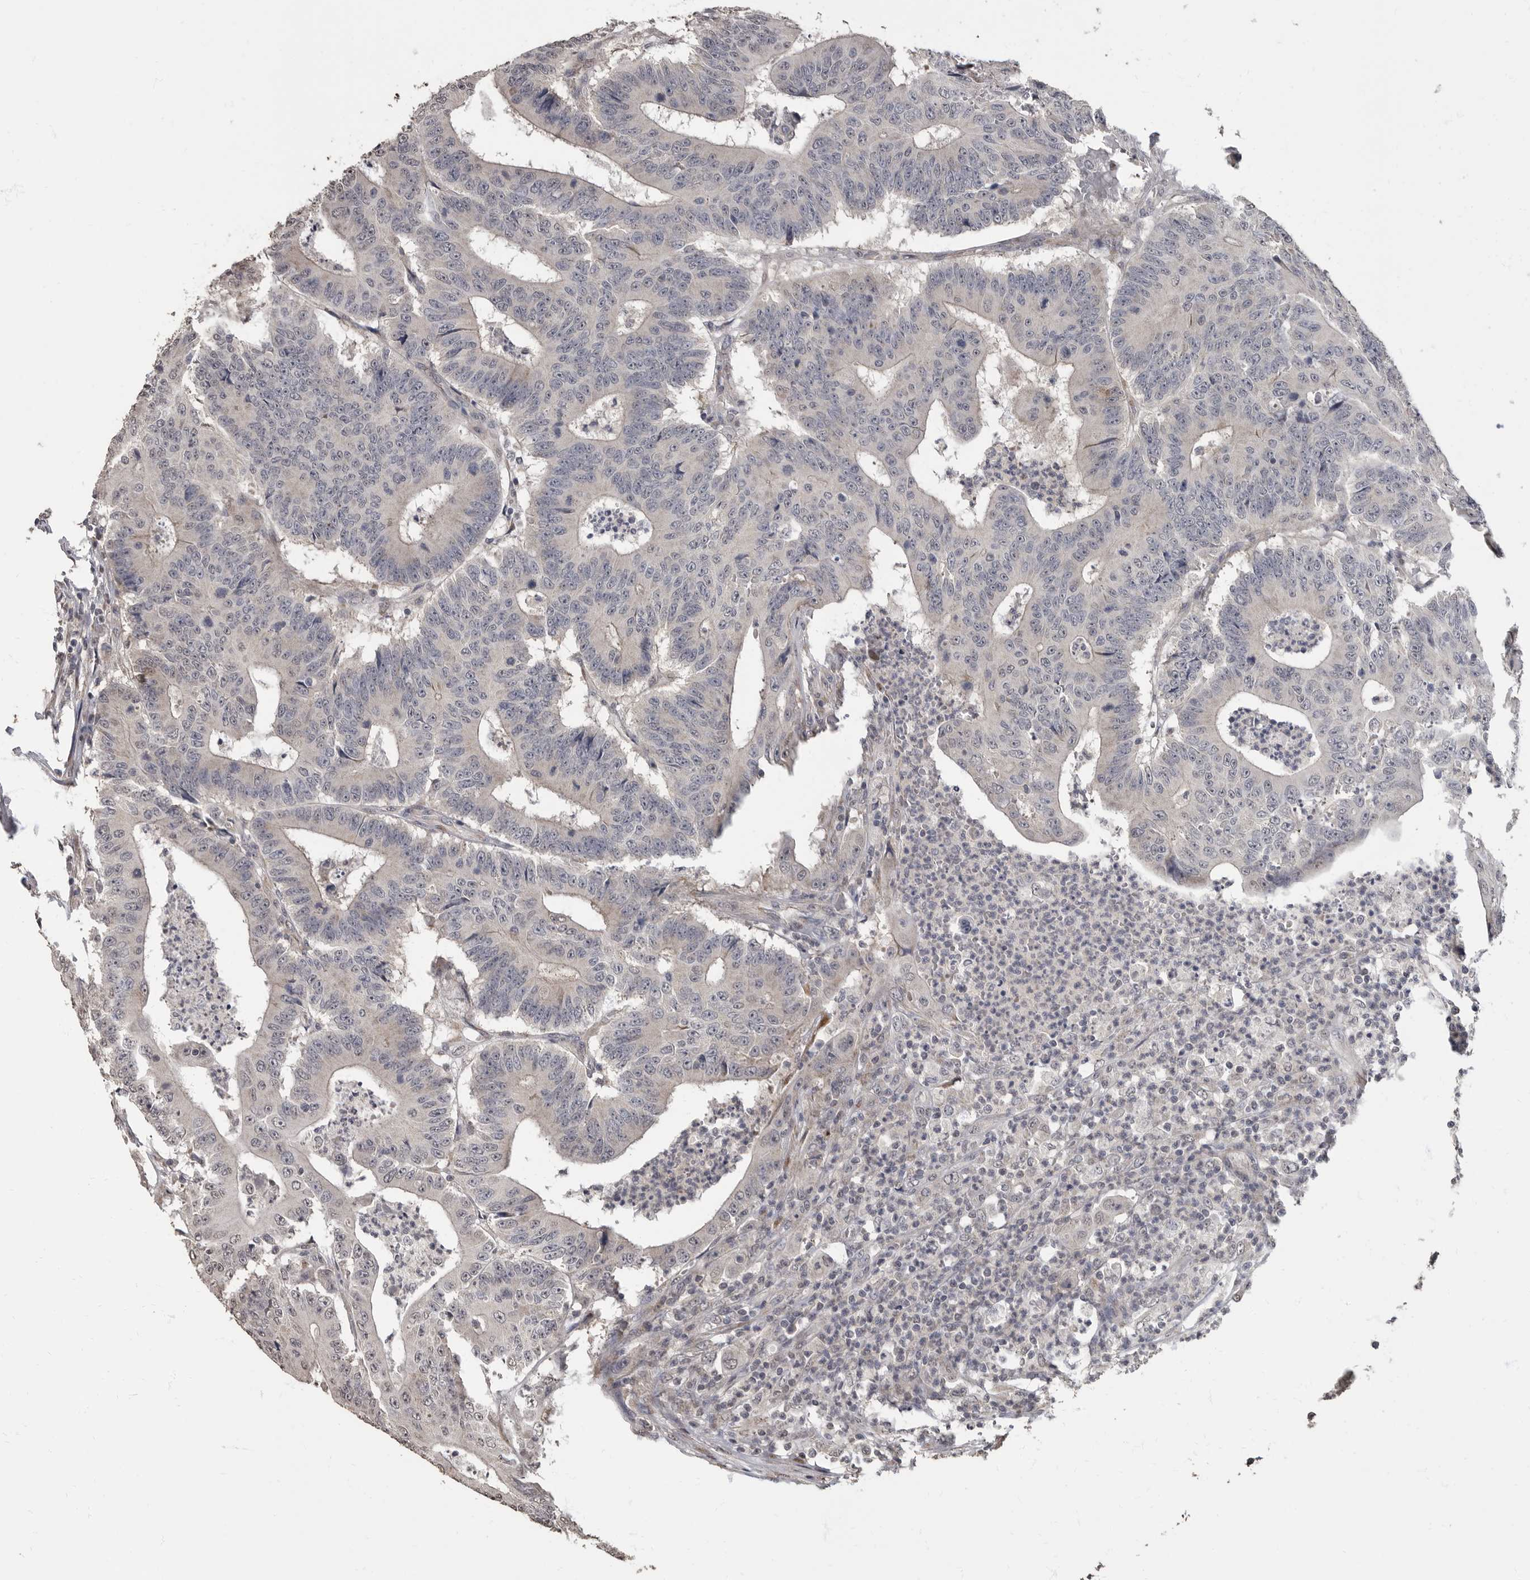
{"staining": {"intensity": "moderate", "quantity": "25%-75%", "location": "cytoplasmic/membranous"}, "tissue": "colorectal cancer", "cell_type": "Tumor cells", "image_type": "cancer", "snomed": [{"axis": "morphology", "description": "Adenocarcinoma, NOS"}, {"axis": "topography", "description": "Colon"}], "caption": "This histopathology image displays immunohistochemistry staining of colorectal adenocarcinoma, with medium moderate cytoplasmic/membranous expression in about 25%-75% of tumor cells.", "gene": "MAFG", "patient": {"sex": "male", "age": 83}}